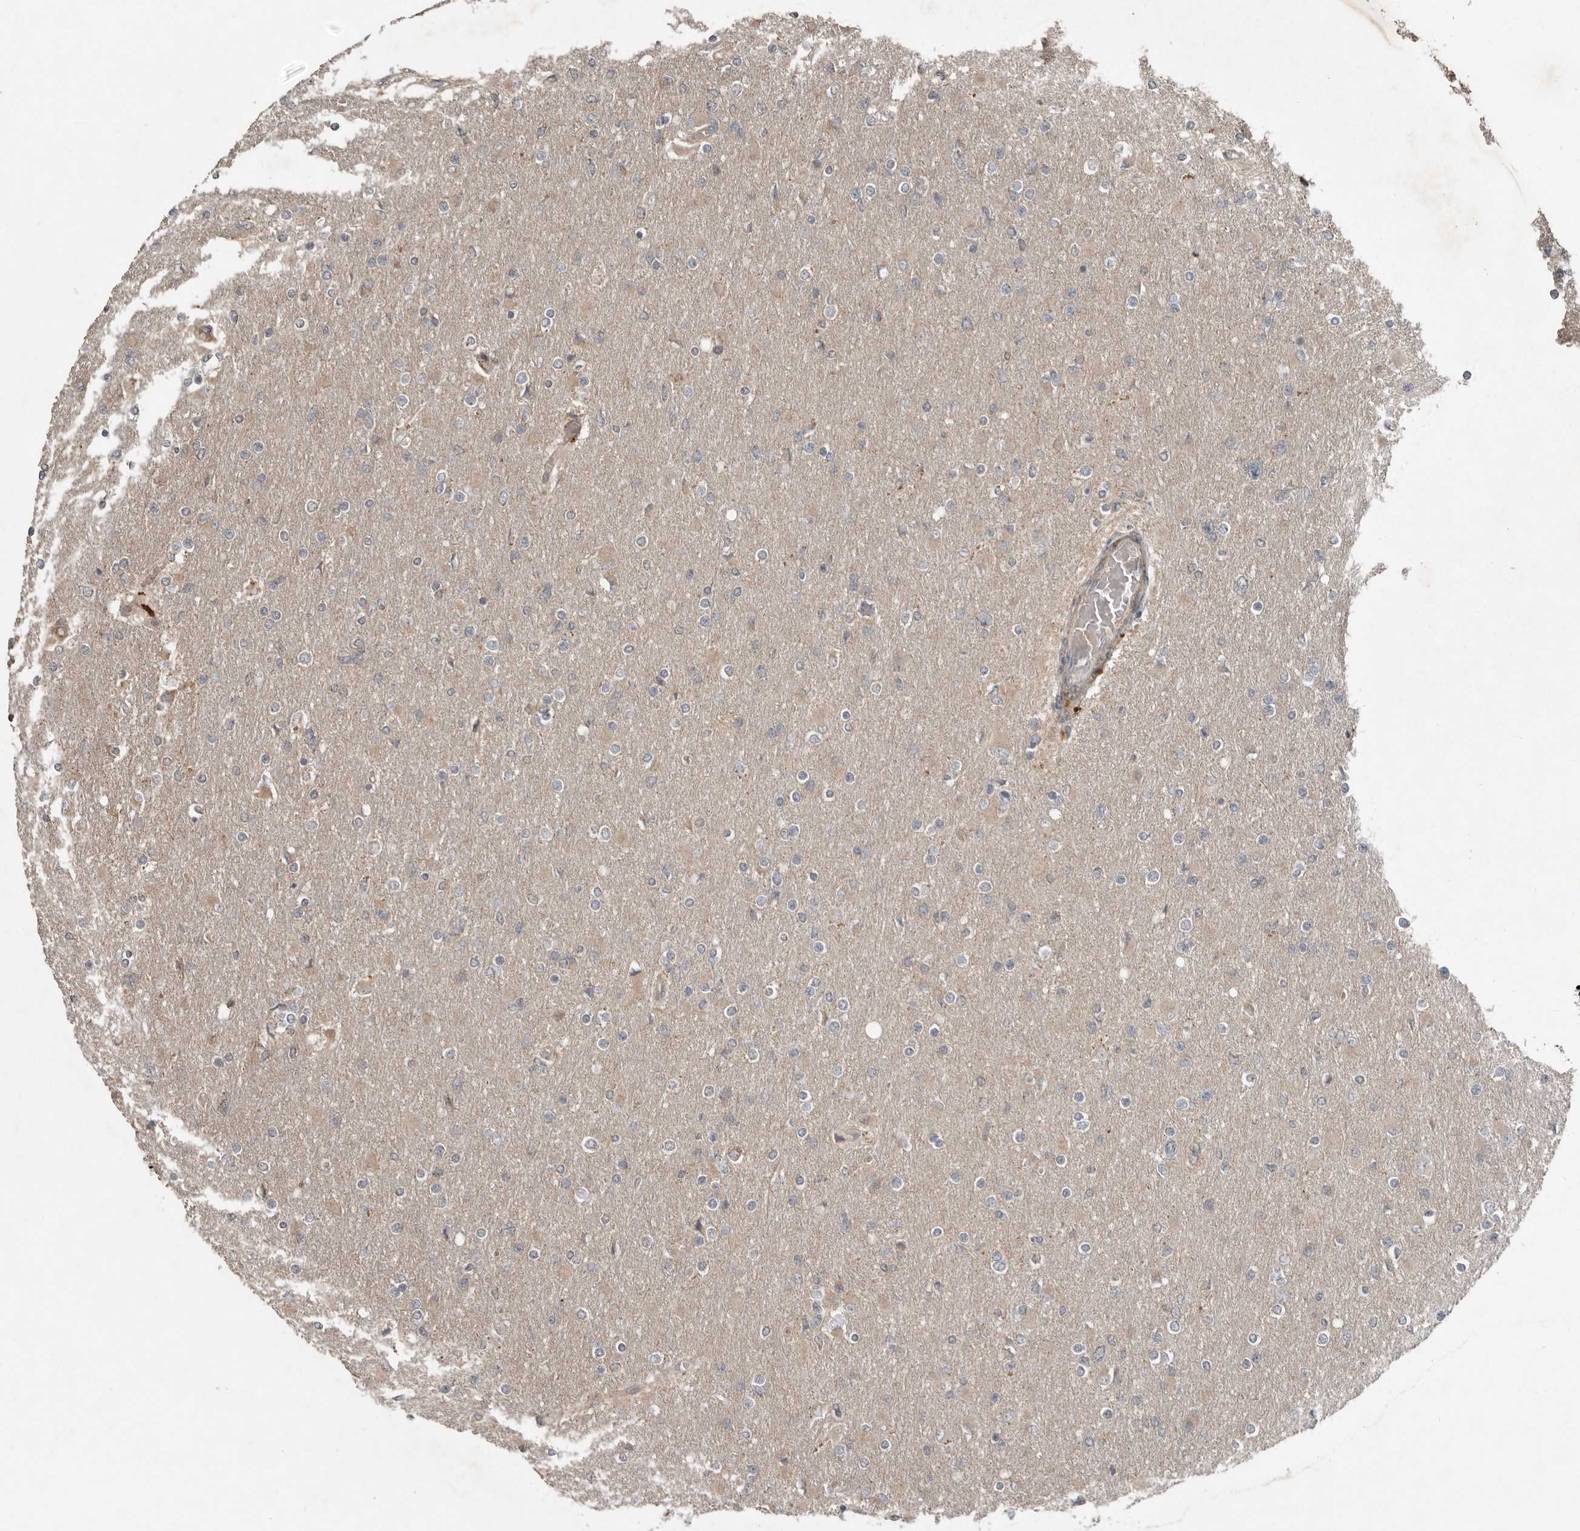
{"staining": {"intensity": "negative", "quantity": "none", "location": "none"}, "tissue": "glioma", "cell_type": "Tumor cells", "image_type": "cancer", "snomed": [{"axis": "morphology", "description": "Glioma, malignant, High grade"}, {"axis": "topography", "description": "Cerebral cortex"}], "caption": "This is a histopathology image of immunohistochemistry (IHC) staining of glioma, which shows no staining in tumor cells.", "gene": "SLC6A7", "patient": {"sex": "female", "age": 36}}